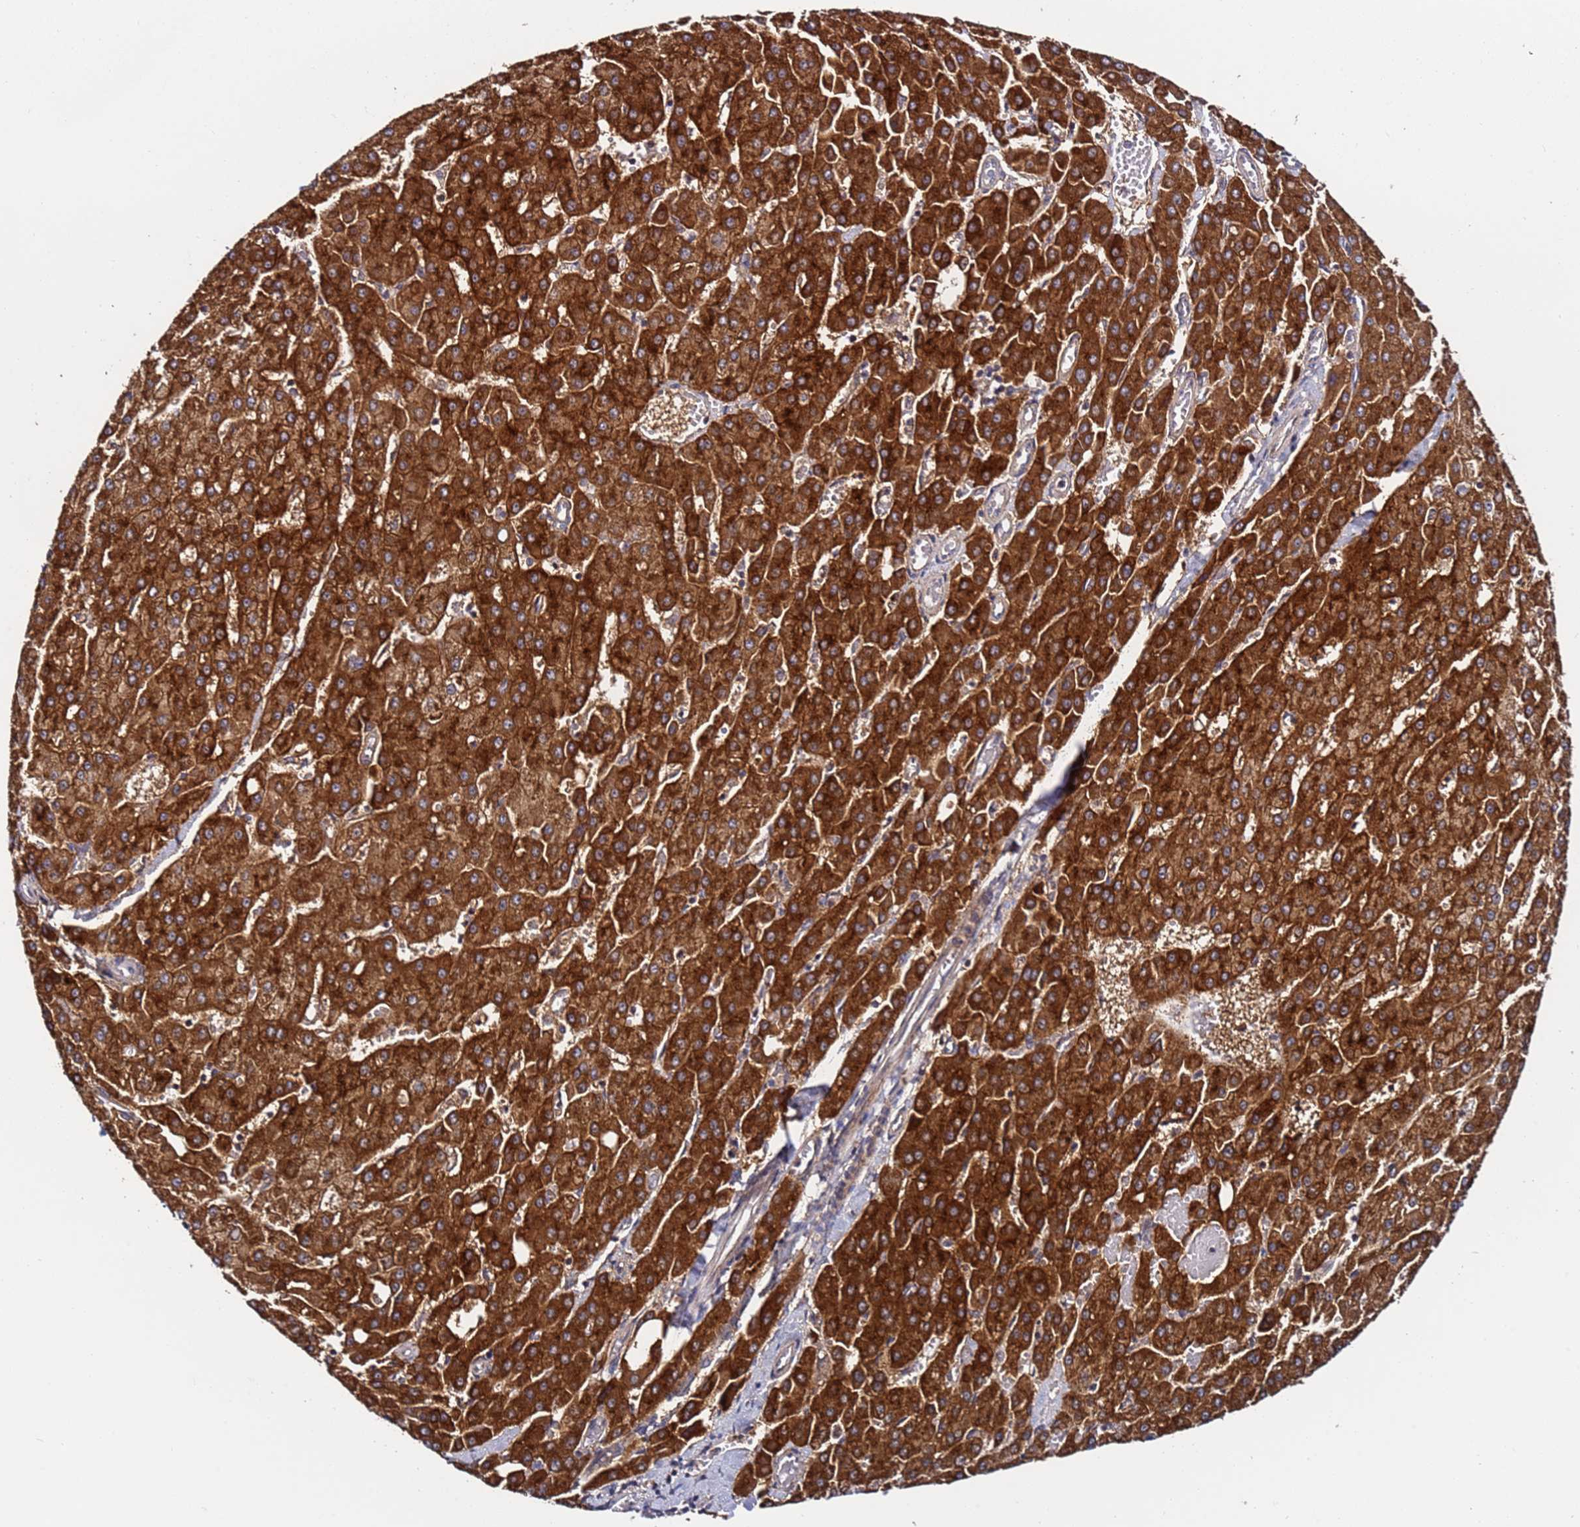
{"staining": {"intensity": "strong", "quantity": ">75%", "location": "cytoplasmic/membranous"}, "tissue": "liver cancer", "cell_type": "Tumor cells", "image_type": "cancer", "snomed": [{"axis": "morphology", "description": "Carcinoma, Hepatocellular, NOS"}, {"axis": "topography", "description": "Liver"}], "caption": "The image shows a brown stain indicating the presence of a protein in the cytoplasmic/membranous of tumor cells in liver cancer (hepatocellular carcinoma).", "gene": "TMEM176B", "patient": {"sex": "male", "age": 47}}